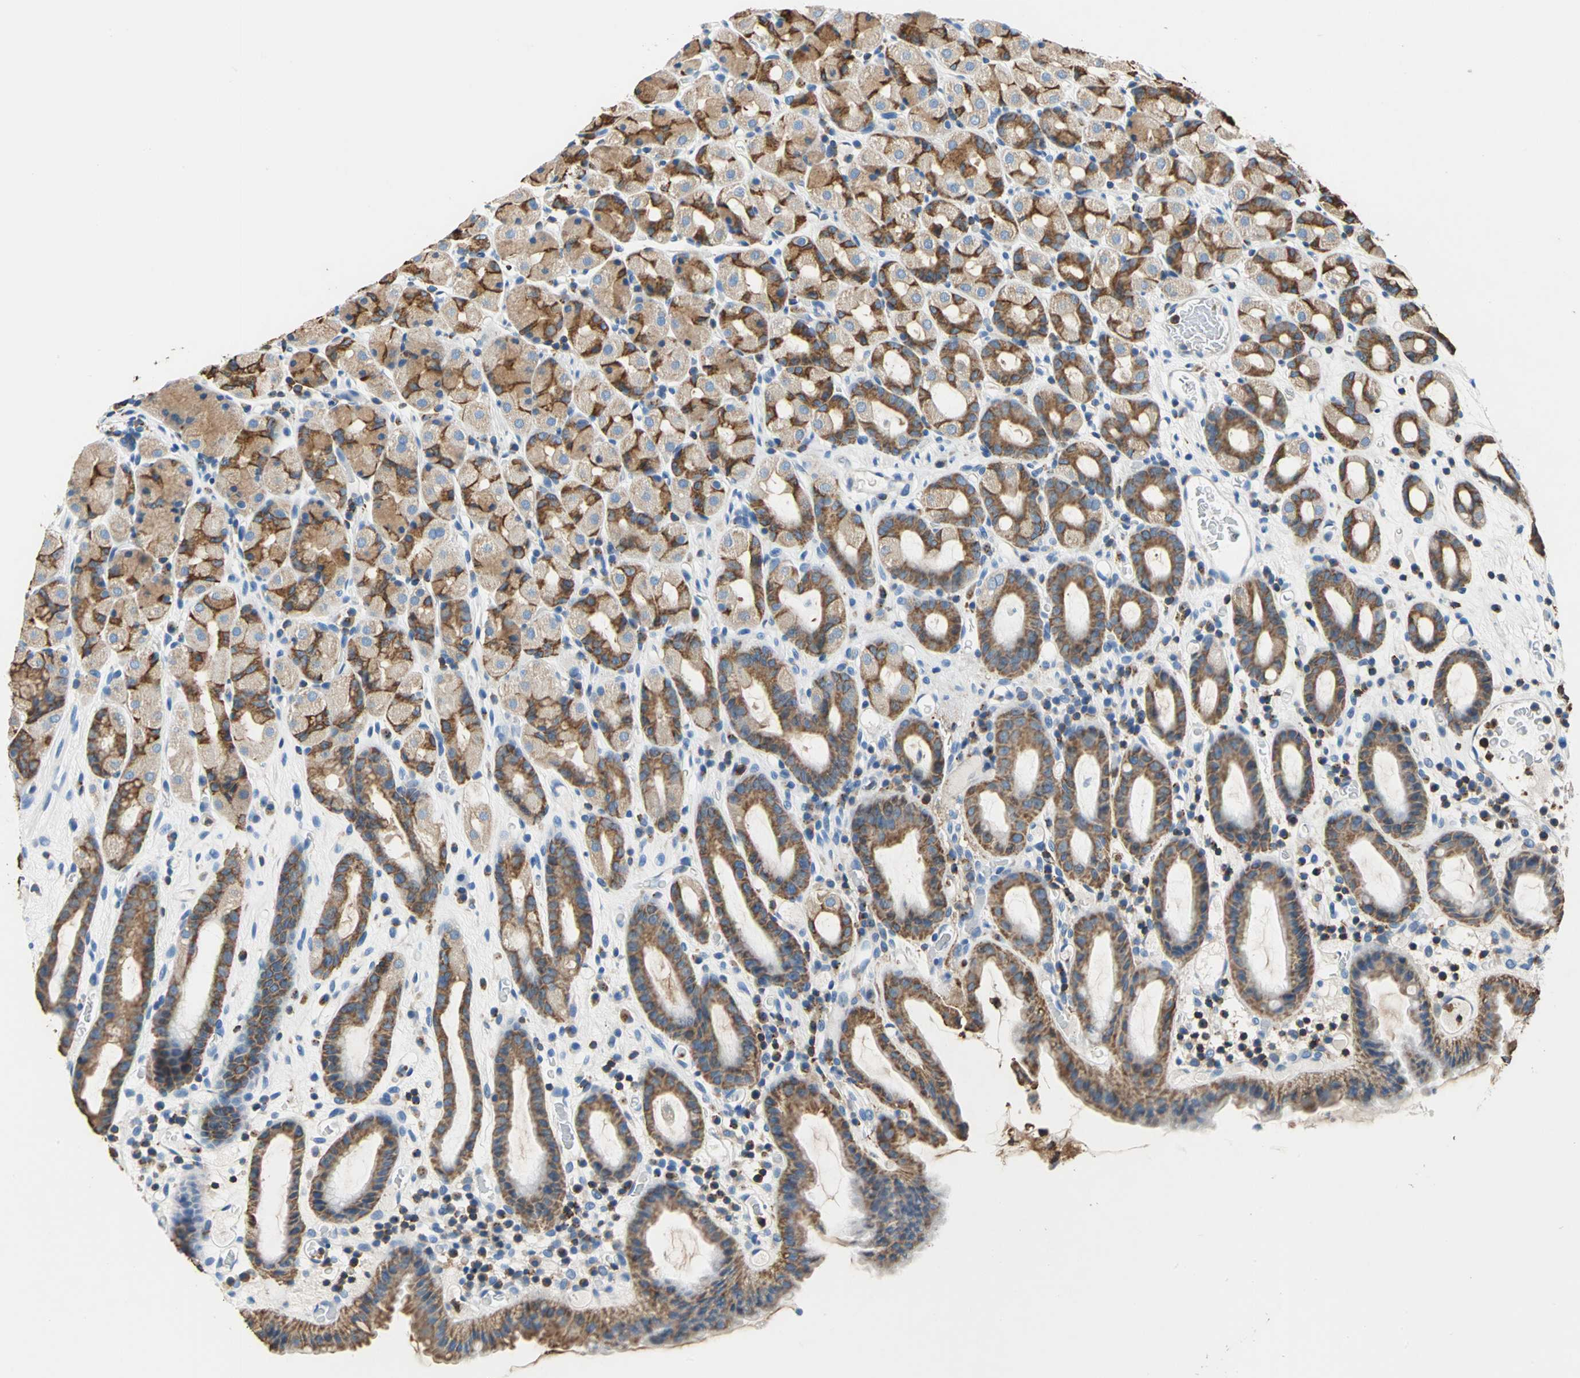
{"staining": {"intensity": "strong", "quantity": ">75%", "location": "cytoplasmic/membranous"}, "tissue": "stomach", "cell_type": "Glandular cells", "image_type": "normal", "snomed": [{"axis": "morphology", "description": "Normal tissue, NOS"}, {"axis": "topography", "description": "Stomach, upper"}], "caption": "Approximately >75% of glandular cells in benign human stomach show strong cytoplasmic/membranous protein positivity as visualized by brown immunohistochemical staining.", "gene": "SEPTIN11", "patient": {"sex": "male", "age": 68}}